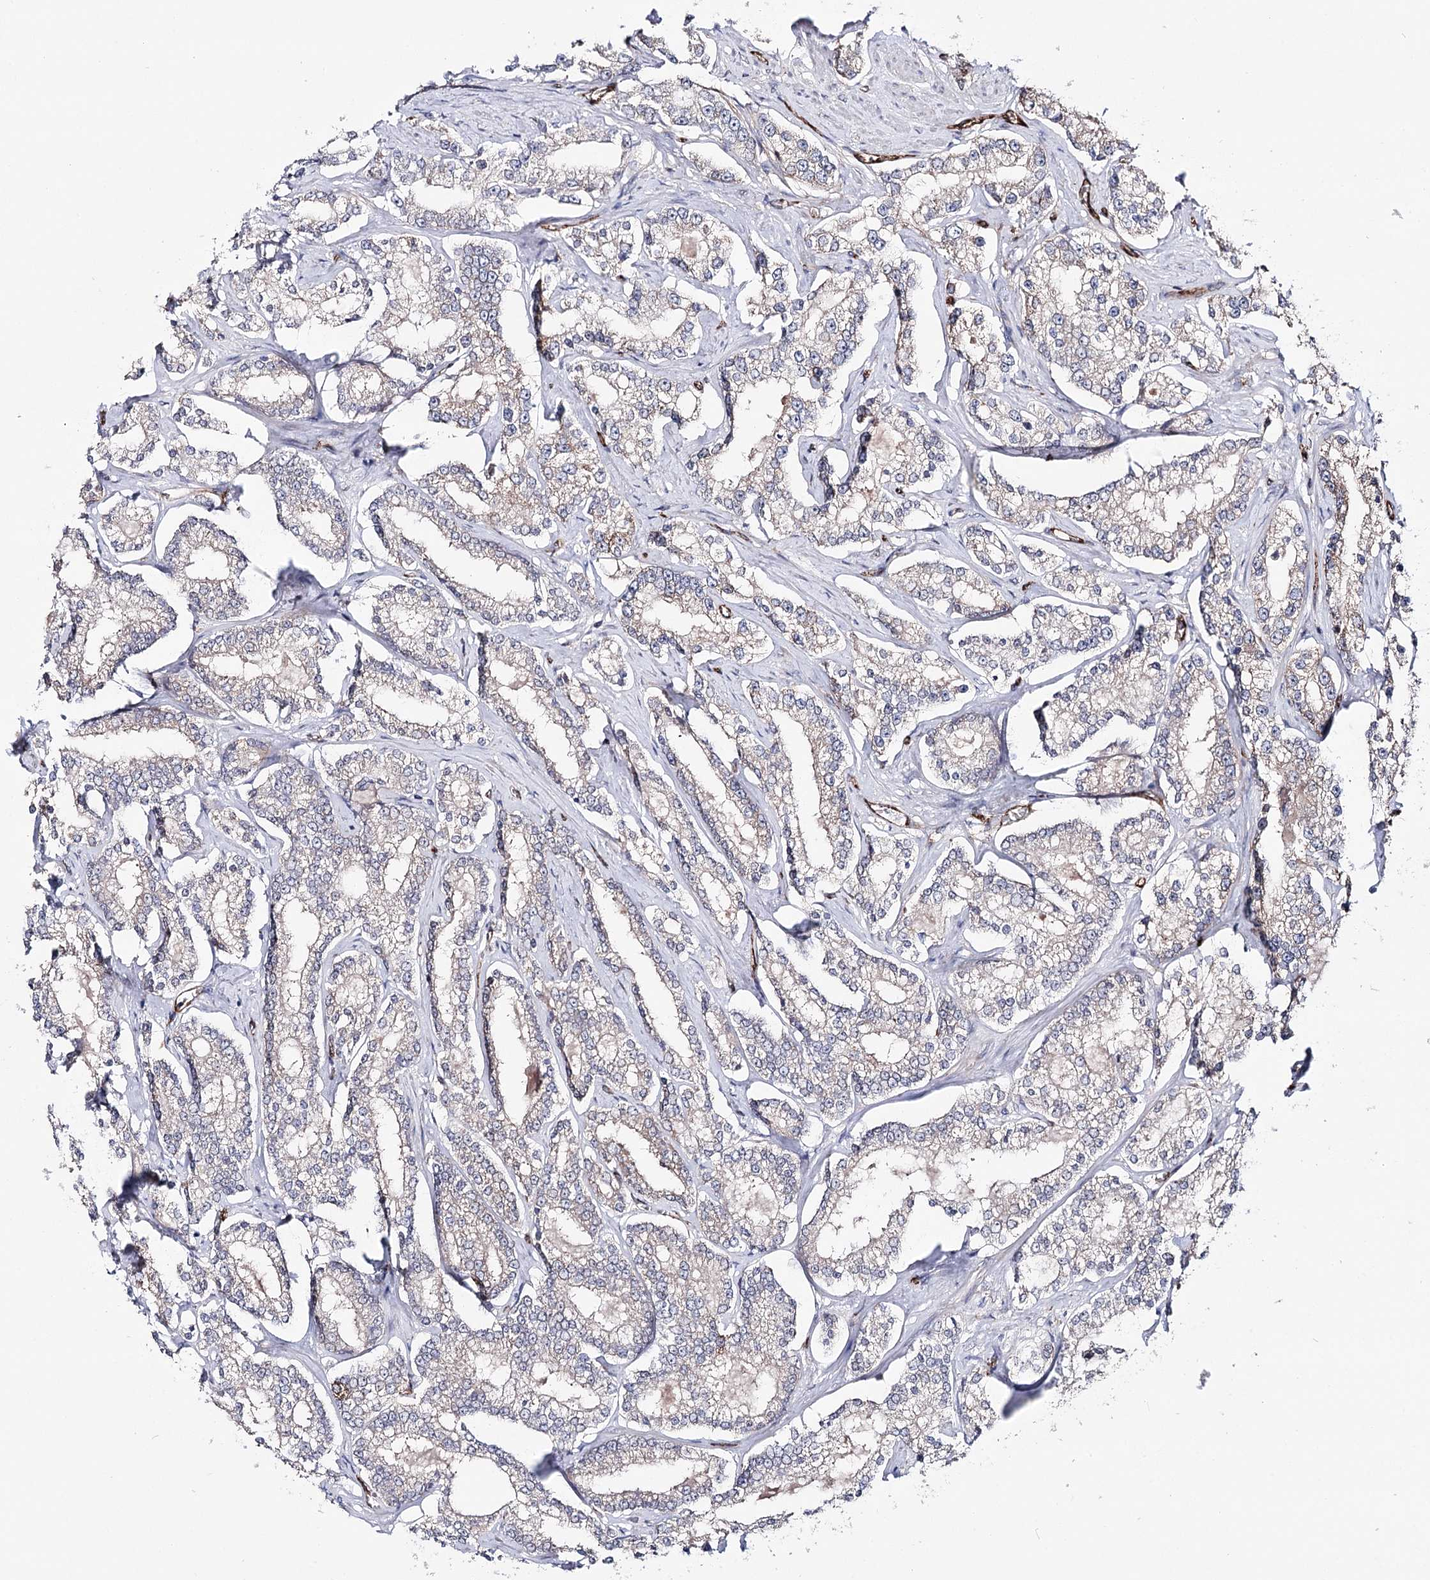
{"staining": {"intensity": "moderate", "quantity": "25%-75%", "location": "cytoplasmic/membranous"}, "tissue": "prostate cancer", "cell_type": "Tumor cells", "image_type": "cancer", "snomed": [{"axis": "morphology", "description": "Normal tissue, NOS"}, {"axis": "morphology", "description": "Adenocarcinoma, High grade"}, {"axis": "topography", "description": "Prostate"}], "caption": "High-grade adenocarcinoma (prostate) tissue reveals moderate cytoplasmic/membranous staining in about 25%-75% of tumor cells, visualized by immunohistochemistry. The staining is performed using DAB (3,3'-diaminobenzidine) brown chromogen to label protein expression. The nuclei are counter-stained blue using hematoxylin.", "gene": "MIB1", "patient": {"sex": "male", "age": 83}}